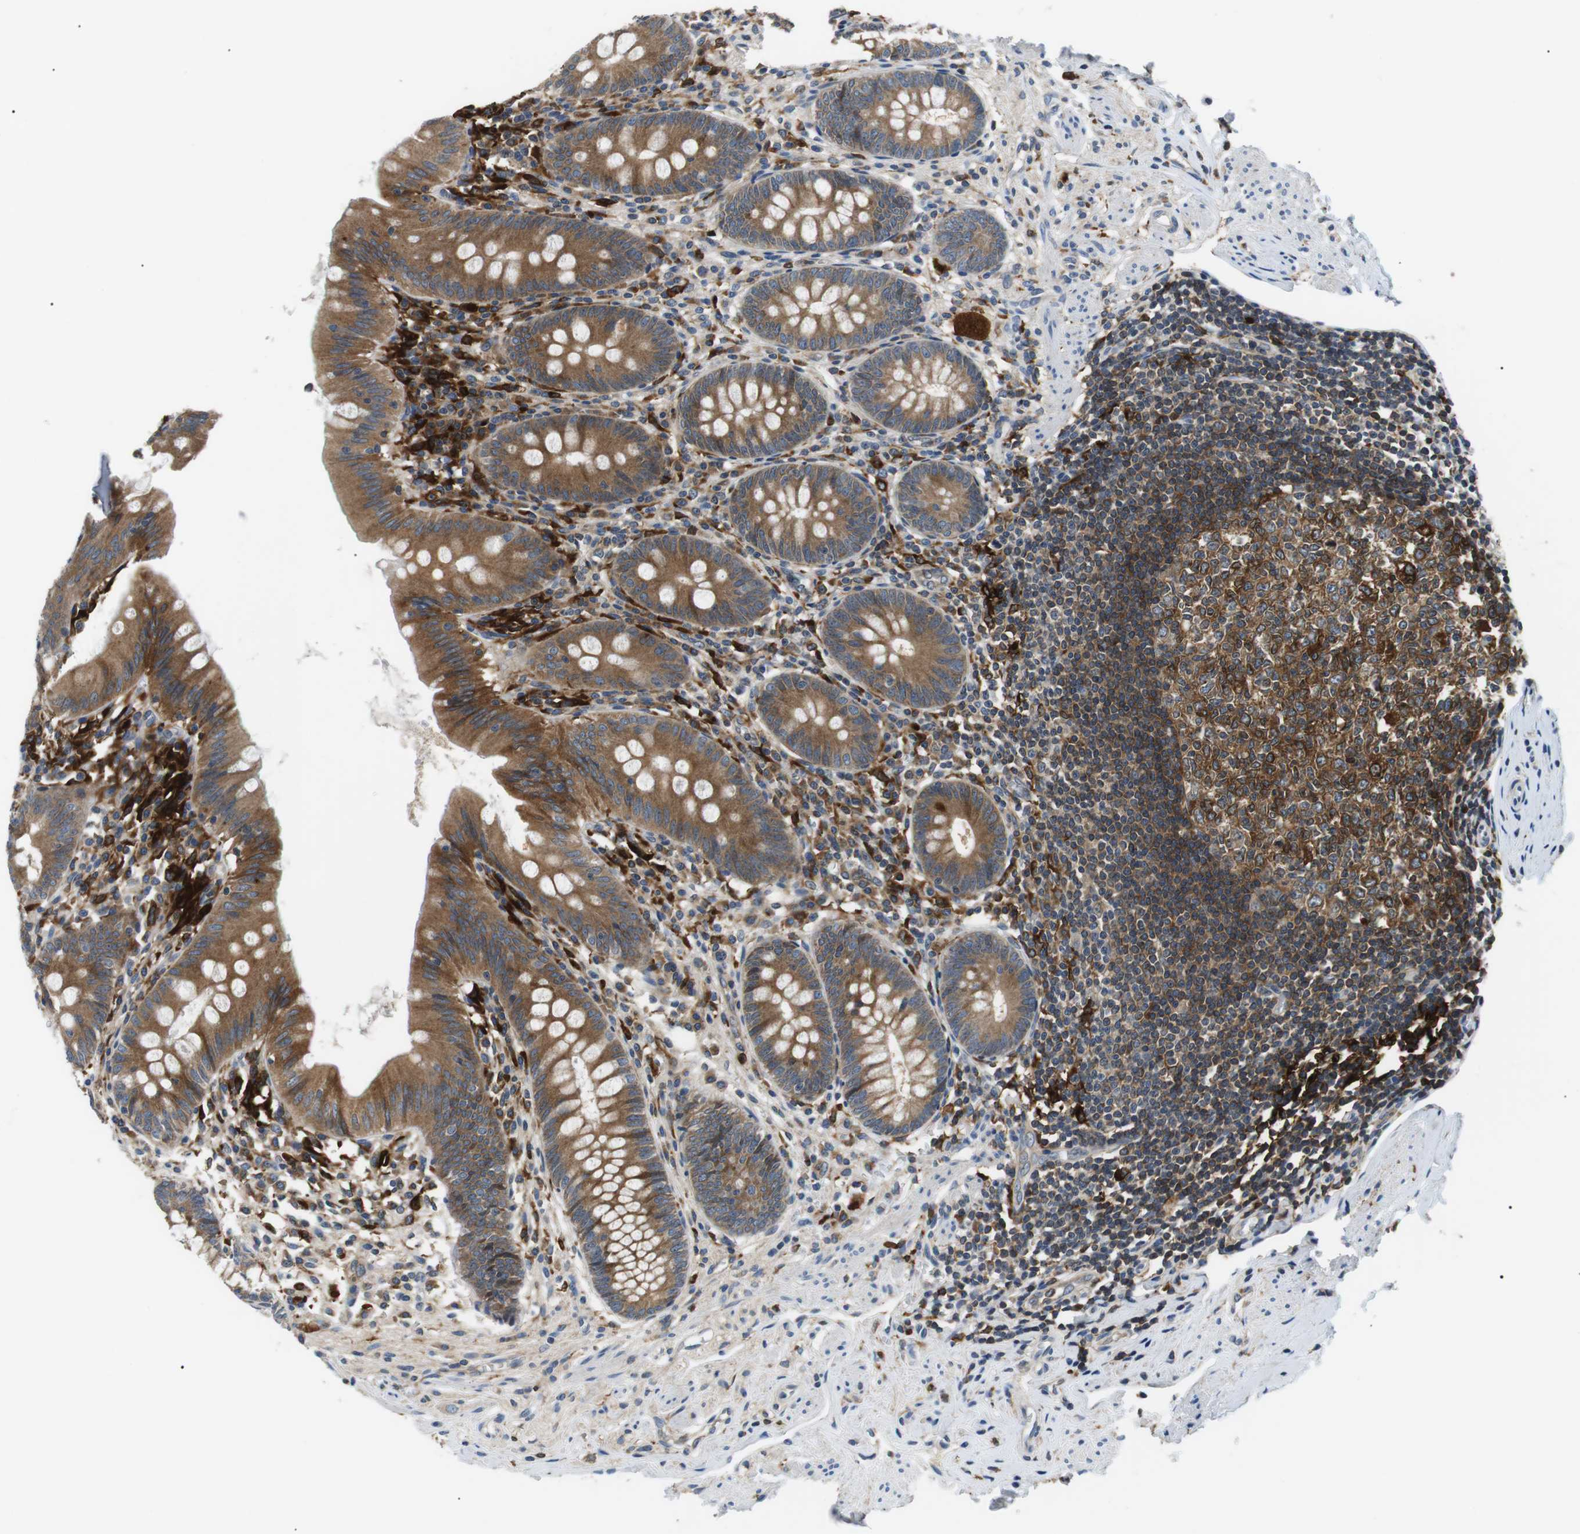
{"staining": {"intensity": "moderate", "quantity": ">75%", "location": "cytoplasmic/membranous"}, "tissue": "appendix", "cell_type": "Glandular cells", "image_type": "normal", "snomed": [{"axis": "morphology", "description": "Normal tissue, NOS"}, {"axis": "topography", "description": "Appendix"}], "caption": "Glandular cells reveal medium levels of moderate cytoplasmic/membranous staining in approximately >75% of cells in benign human appendix.", "gene": "RAB9A", "patient": {"sex": "male", "age": 56}}